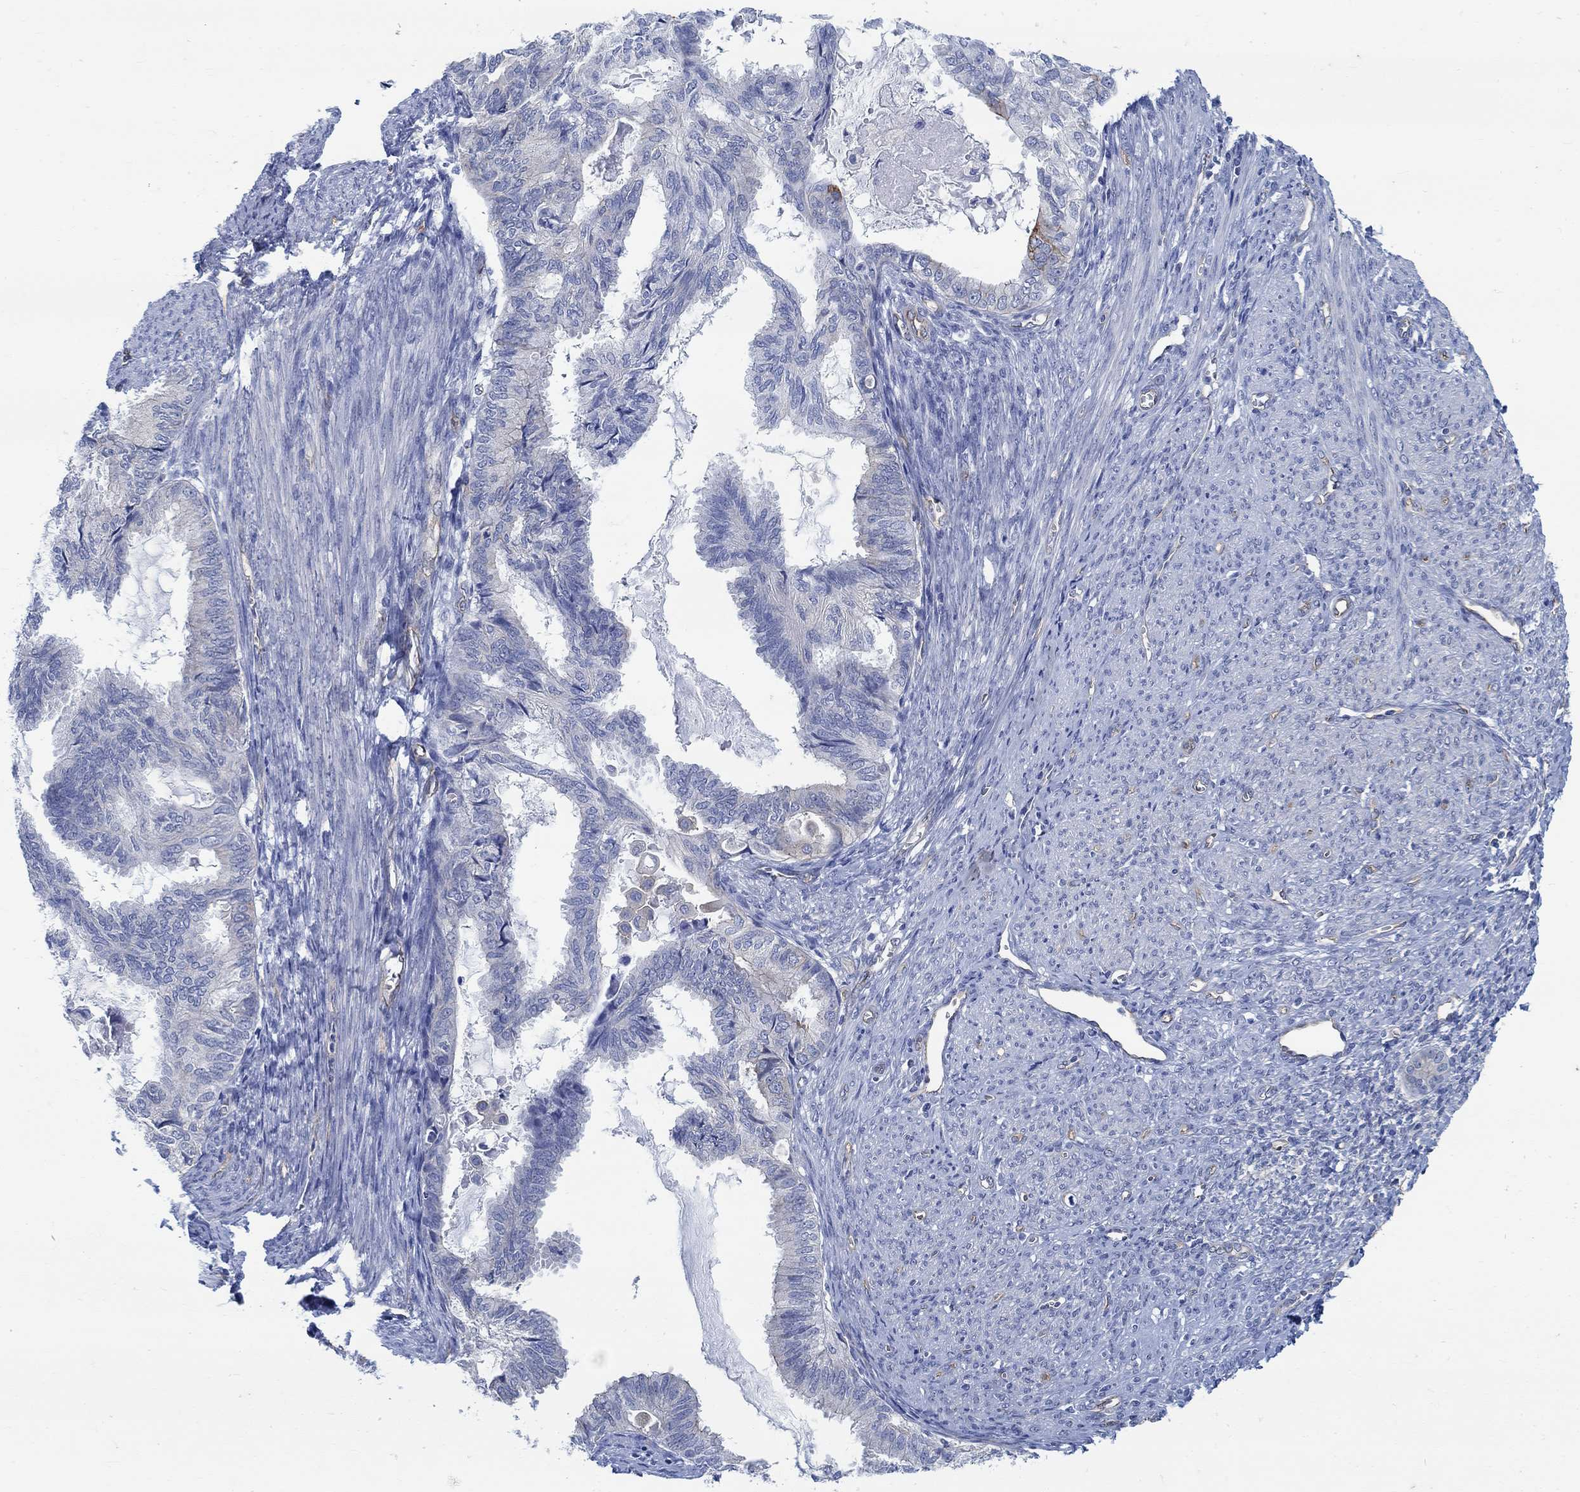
{"staining": {"intensity": "negative", "quantity": "none", "location": "none"}, "tissue": "endometrial cancer", "cell_type": "Tumor cells", "image_type": "cancer", "snomed": [{"axis": "morphology", "description": "Adenocarcinoma, NOS"}, {"axis": "topography", "description": "Endometrium"}], "caption": "Immunohistochemistry micrograph of human endometrial cancer stained for a protein (brown), which reveals no expression in tumor cells.", "gene": "TMEM198", "patient": {"sex": "female", "age": 86}}